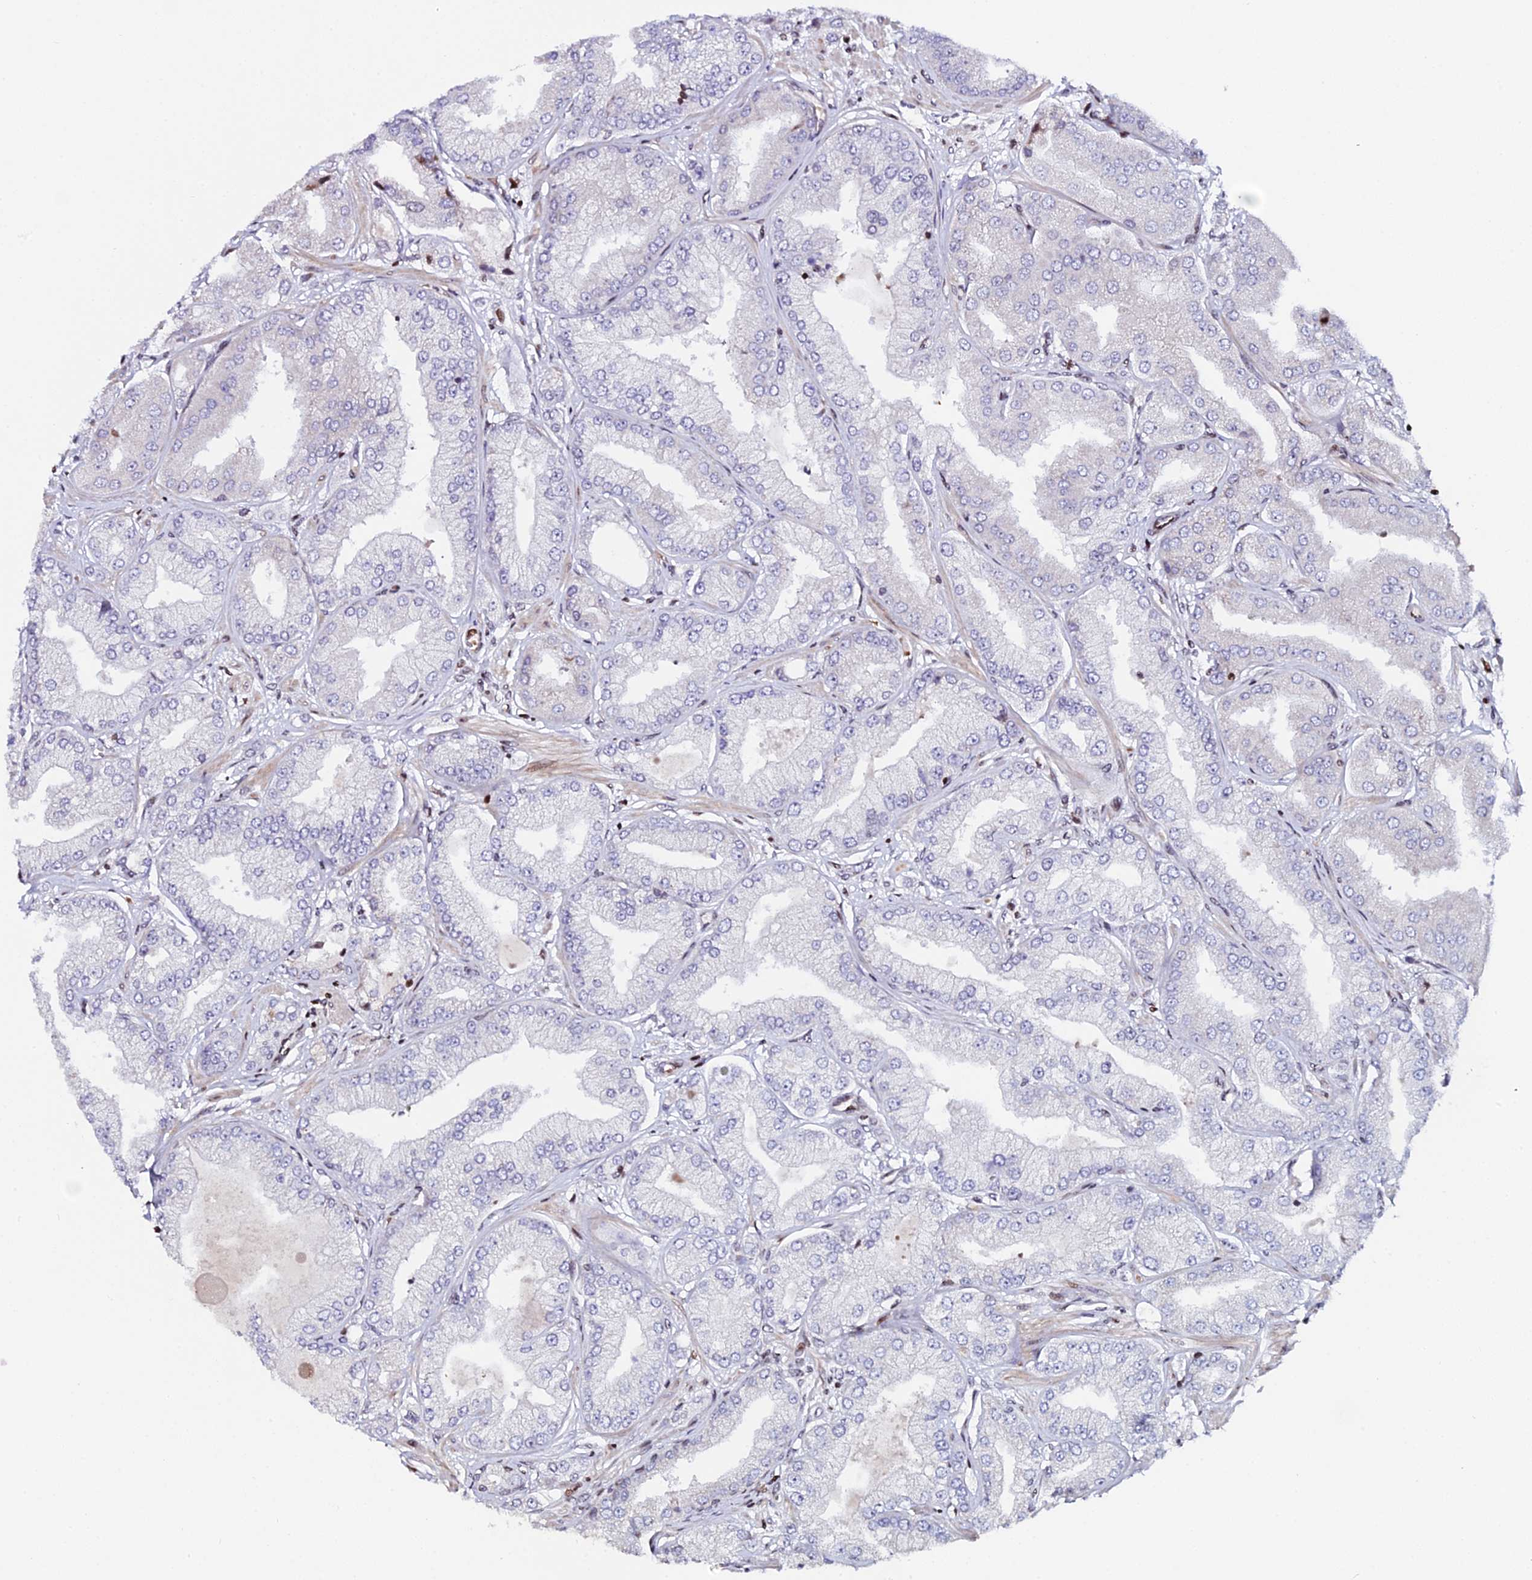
{"staining": {"intensity": "negative", "quantity": "none", "location": "none"}, "tissue": "prostate cancer", "cell_type": "Tumor cells", "image_type": "cancer", "snomed": [{"axis": "morphology", "description": "Adenocarcinoma, Low grade"}, {"axis": "topography", "description": "Prostate"}], "caption": "A high-resolution histopathology image shows immunohistochemistry staining of prostate low-grade adenocarcinoma, which shows no significant positivity in tumor cells. Brightfield microscopy of immunohistochemistry (IHC) stained with DAB (3,3'-diaminobenzidine) (brown) and hematoxylin (blue), captured at high magnification.", "gene": "MYNN", "patient": {"sex": "male", "age": 55}}